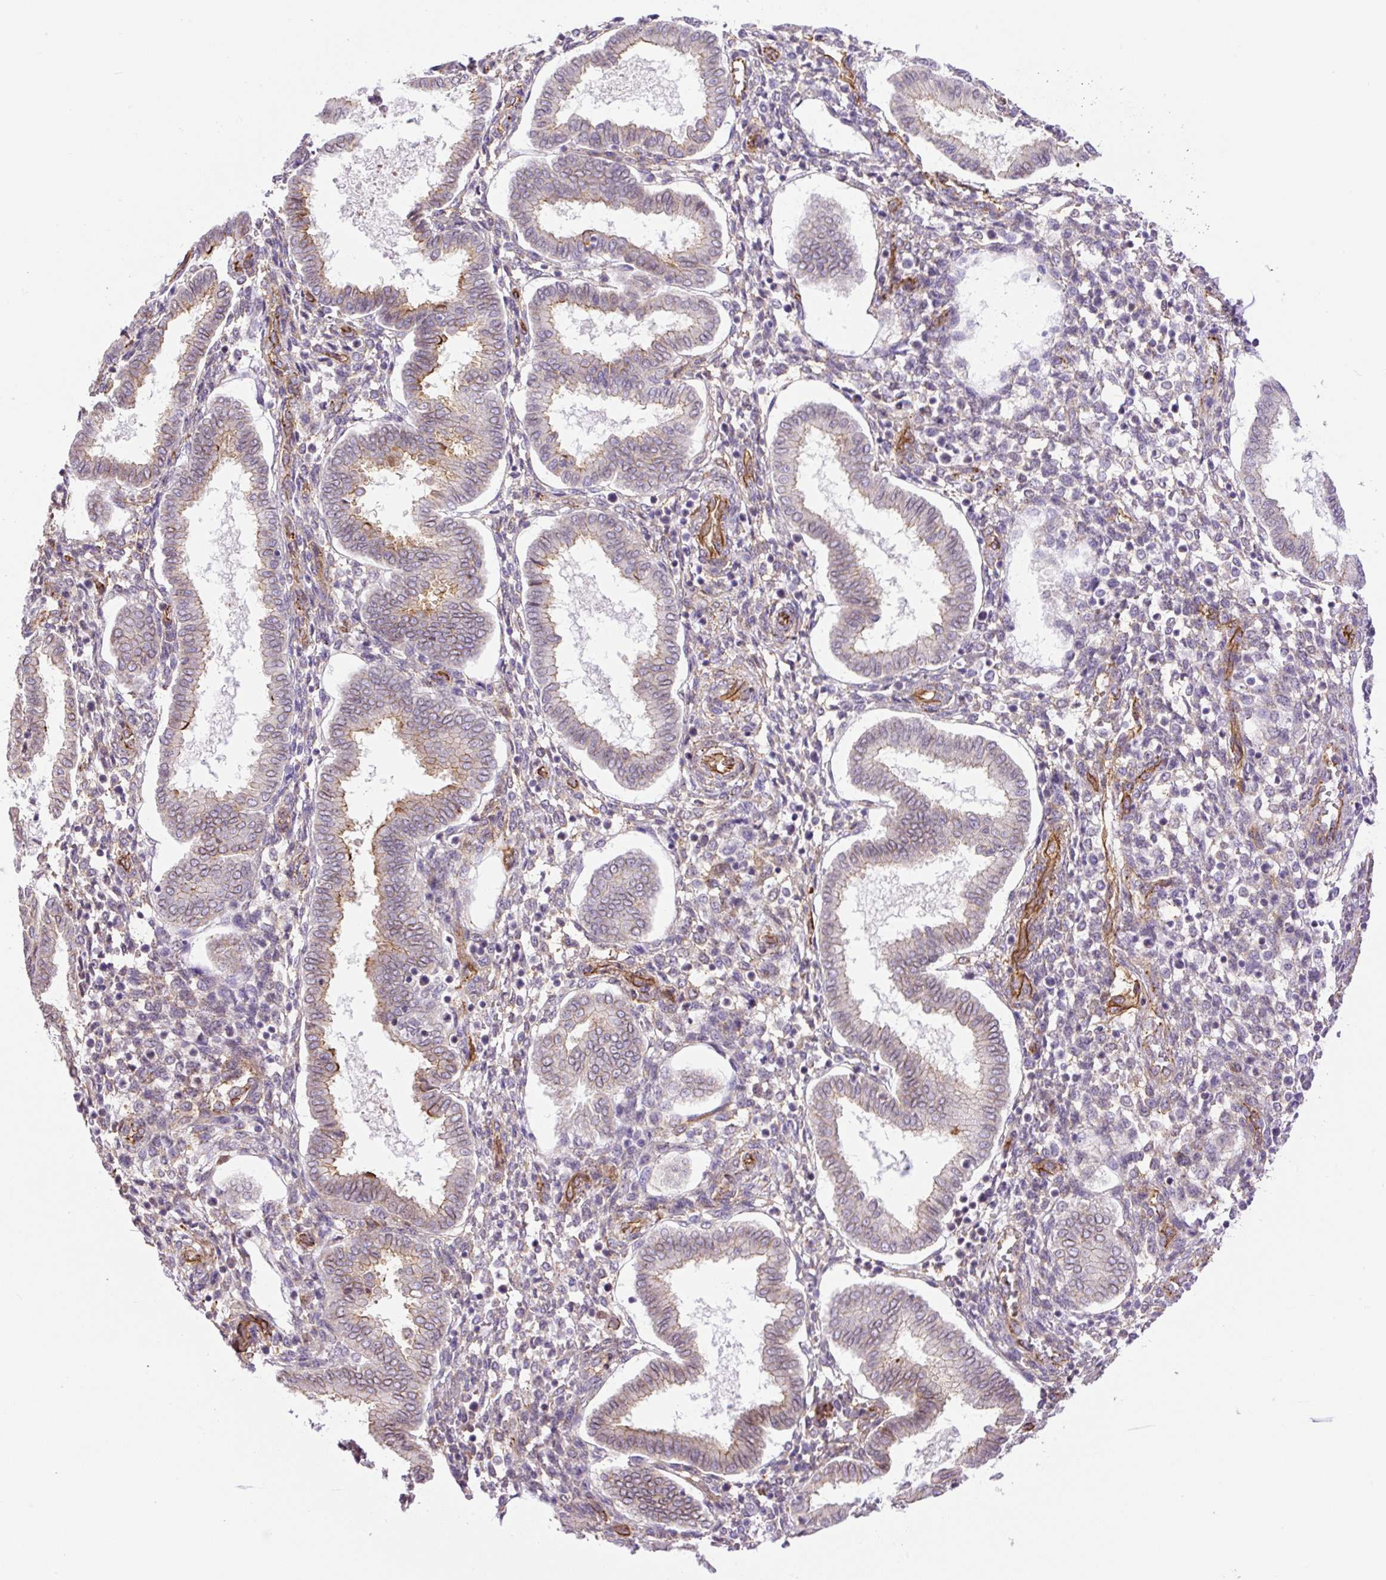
{"staining": {"intensity": "negative", "quantity": "none", "location": "none"}, "tissue": "endometrium", "cell_type": "Cells in endometrial stroma", "image_type": "normal", "snomed": [{"axis": "morphology", "description": "Normal tissue, NOS"}, {"axis": "topography", "description": "Endometrium"}], "caption": "A histopathology image of human endometrium is negative for staining in cells in endometrial stroma.", "gene": "MYO5C", "patient": {"sex": "female", "age": 24}}